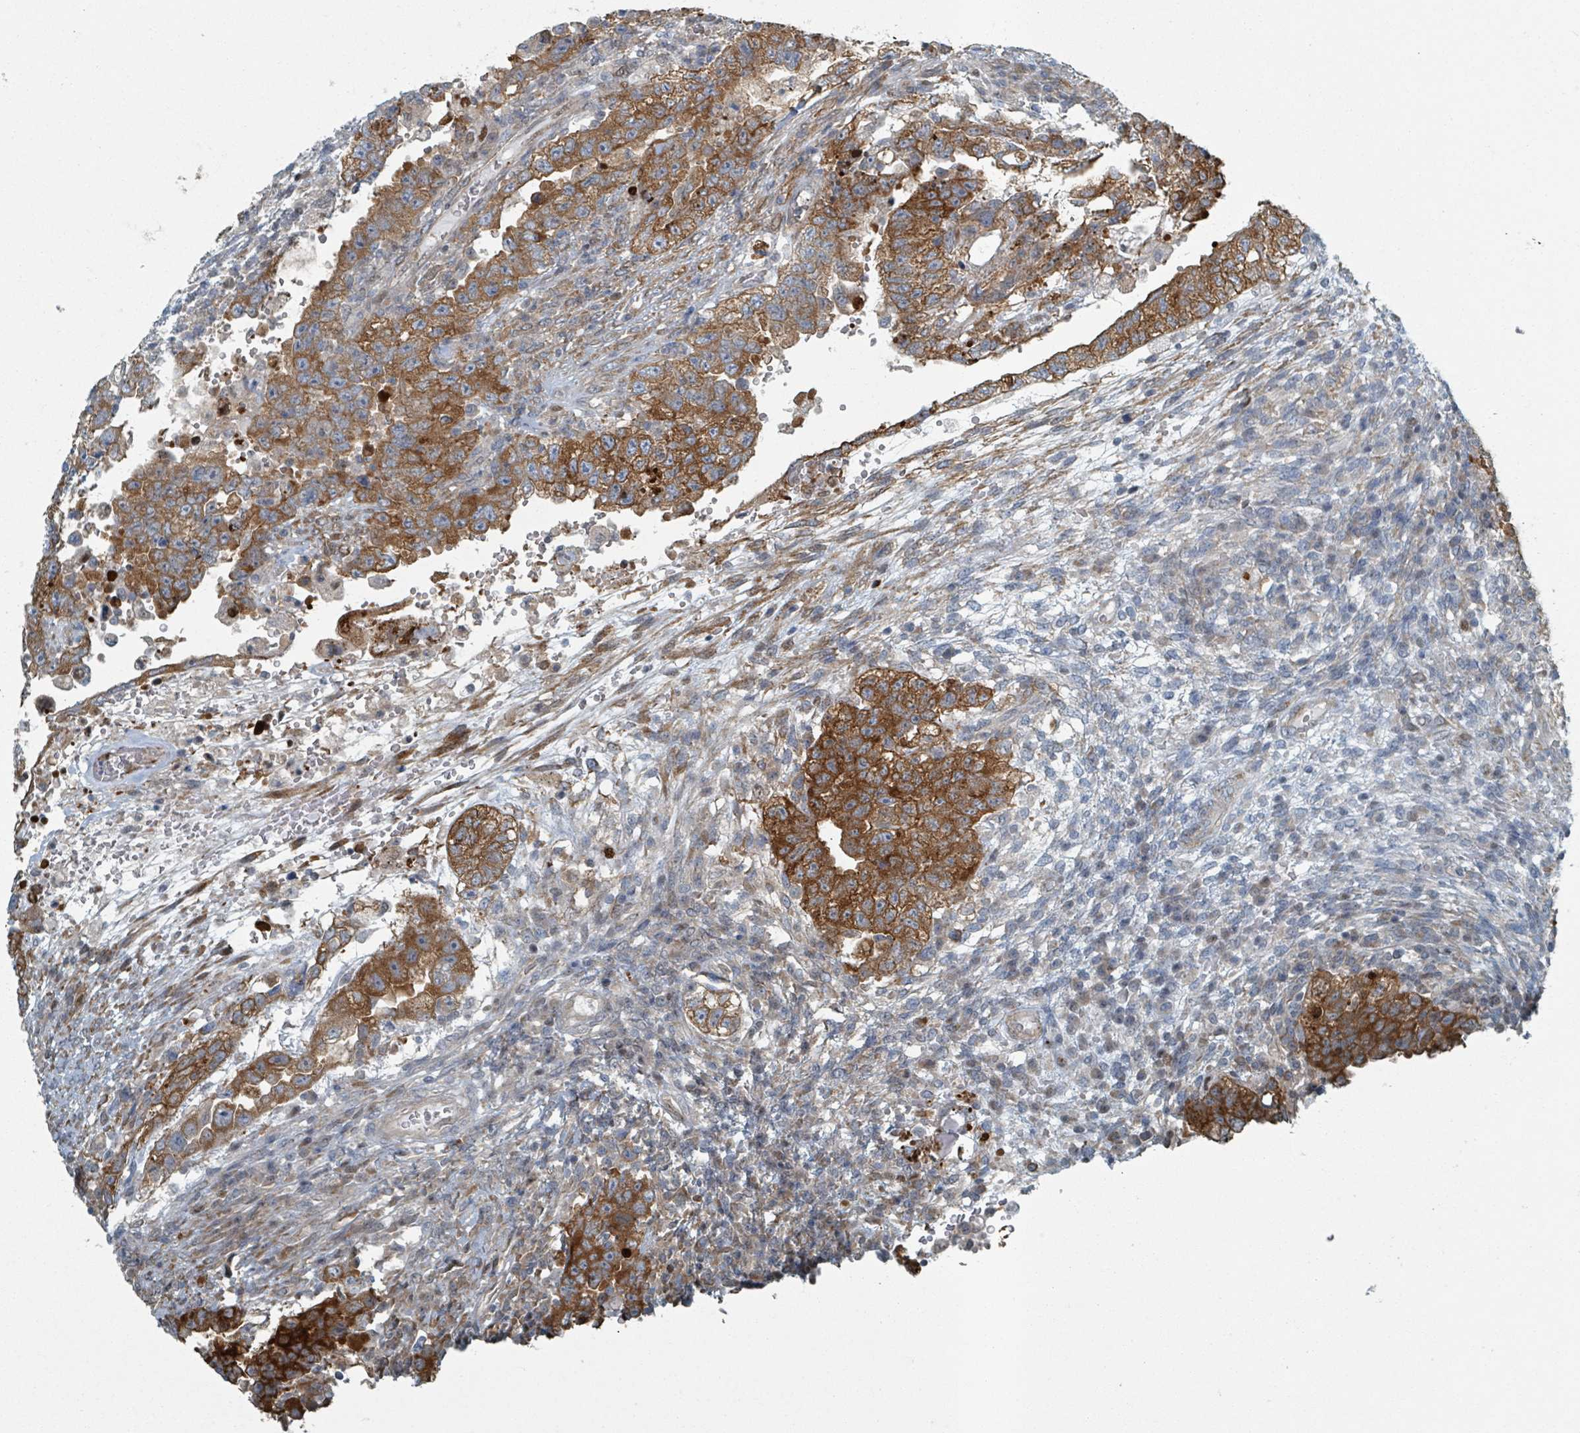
{"staining": {"intensity": "strong", "quantity": ">75%", "location": "cytoplasmic/membranous"}, "tissue": "testis cancer", "cell_type": "Tumor cells", "image_type": "cancer", "snomed": [{"axis": "morphology", "description": "Carcinoma, Embryonal, NOS"}, {"axis": "topography", "description": "Testis"}], "caption": "A brown stain shows strong cytoplasmic/membranous expression of a protein in embryonal carcinoma (testis) tumor cells.", "gene": "RHPN2", "patient": {"sex": "male", "age": 26}}